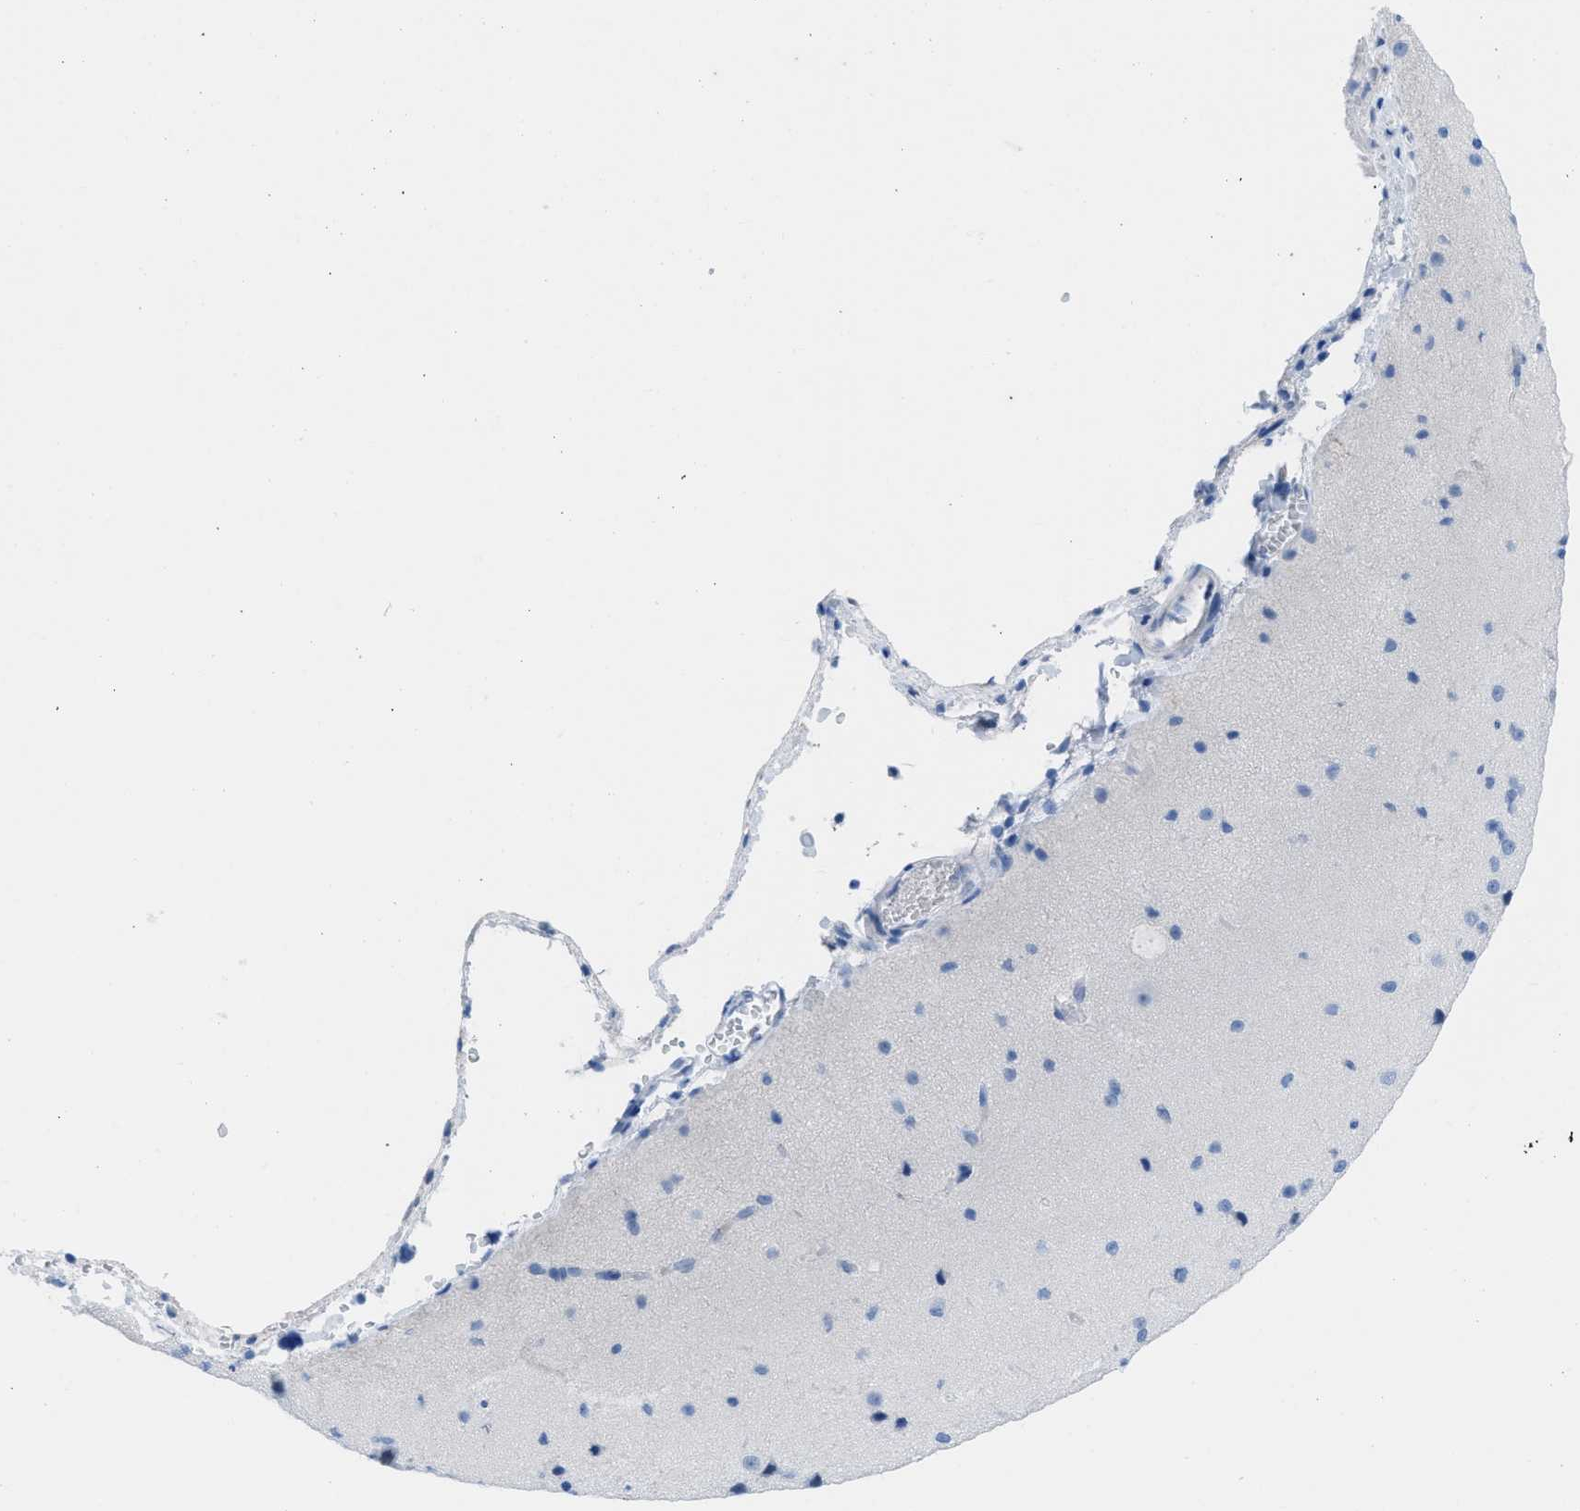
{"staining": {"intensity": "negative", "quantity": "none", "location": "none"}, "tissue": "cerebral cortex", "cell_type": "Endothelial cells", "image_type": "normal", "snomed": [{"axis": "morphology", "description": "Normal tissue, NOS"}, {"axis": "morphology", "description": "Developmental malformation"}, {"axis": "topography", "description": "Cerebral cortex"}], "caption": "This is an immunohistochemistry histopathology image of benign human cerebral cortex. There is no staining in endothelial cells.", "gene": "TCL1A", "patient": {"sex": "female", "age": 30}}